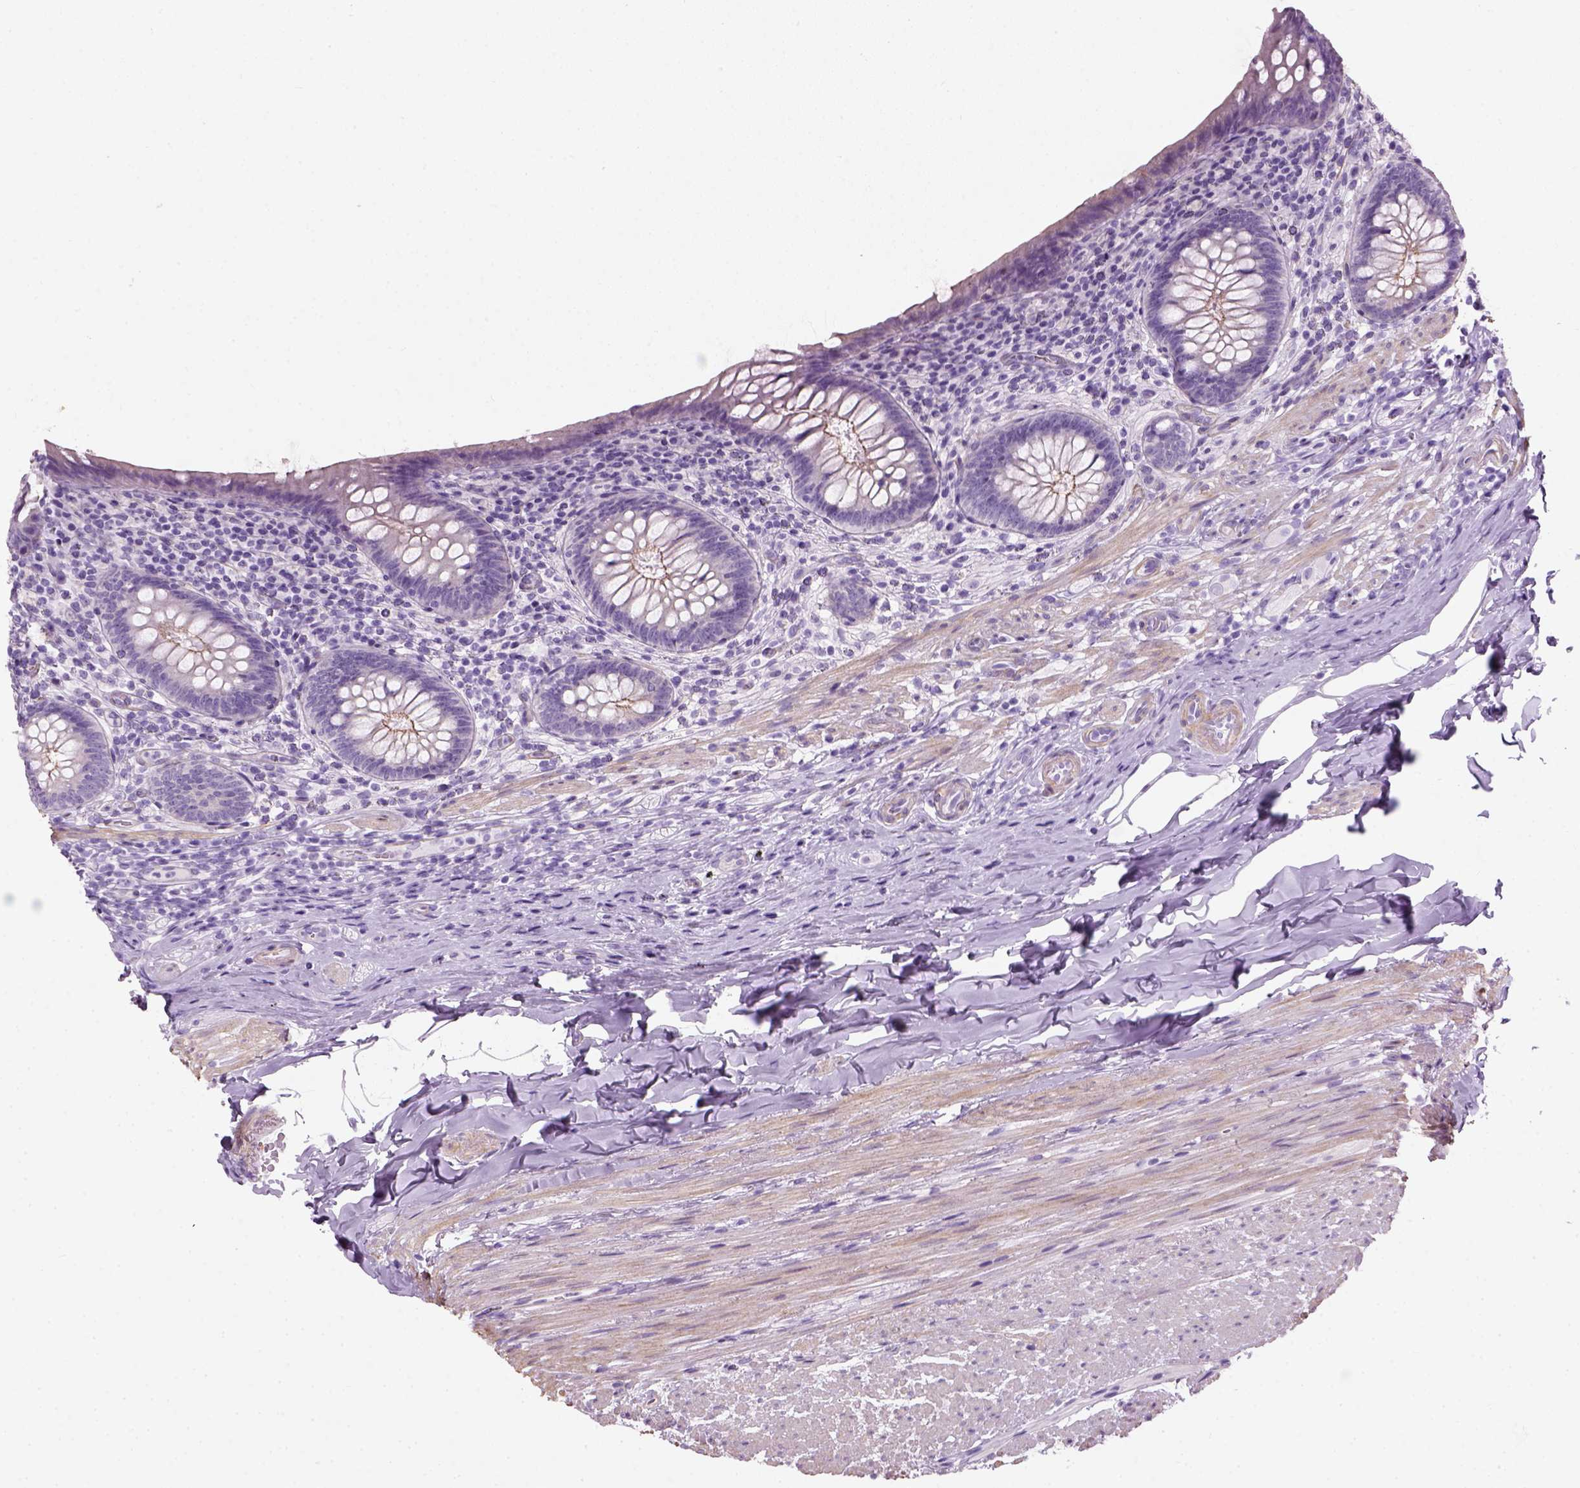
{"staining": {"intensity": "weak", "quantity": "<25%", "location": "cytoplasmic/membranous"}, "tissue": "appendix", "cell_type": "Glandular cells", "image_type": "normal", "snomed": [{"axis": "morphology", "description": "Normal tissue, NOS"}, {"axis": "topography", "description": "Appendix"}], "caption": "Glandular cells show no significant staining in benign appendix. The staining was performed using DAB (3,3'-diaminobenzidine) to visualize the protein expression in brown, while the nuclei were stained in blue with hematoxylin (Magnification: 20x).", "gene": "FAM161A", "patient": {"sex": "male", "age": 47}}